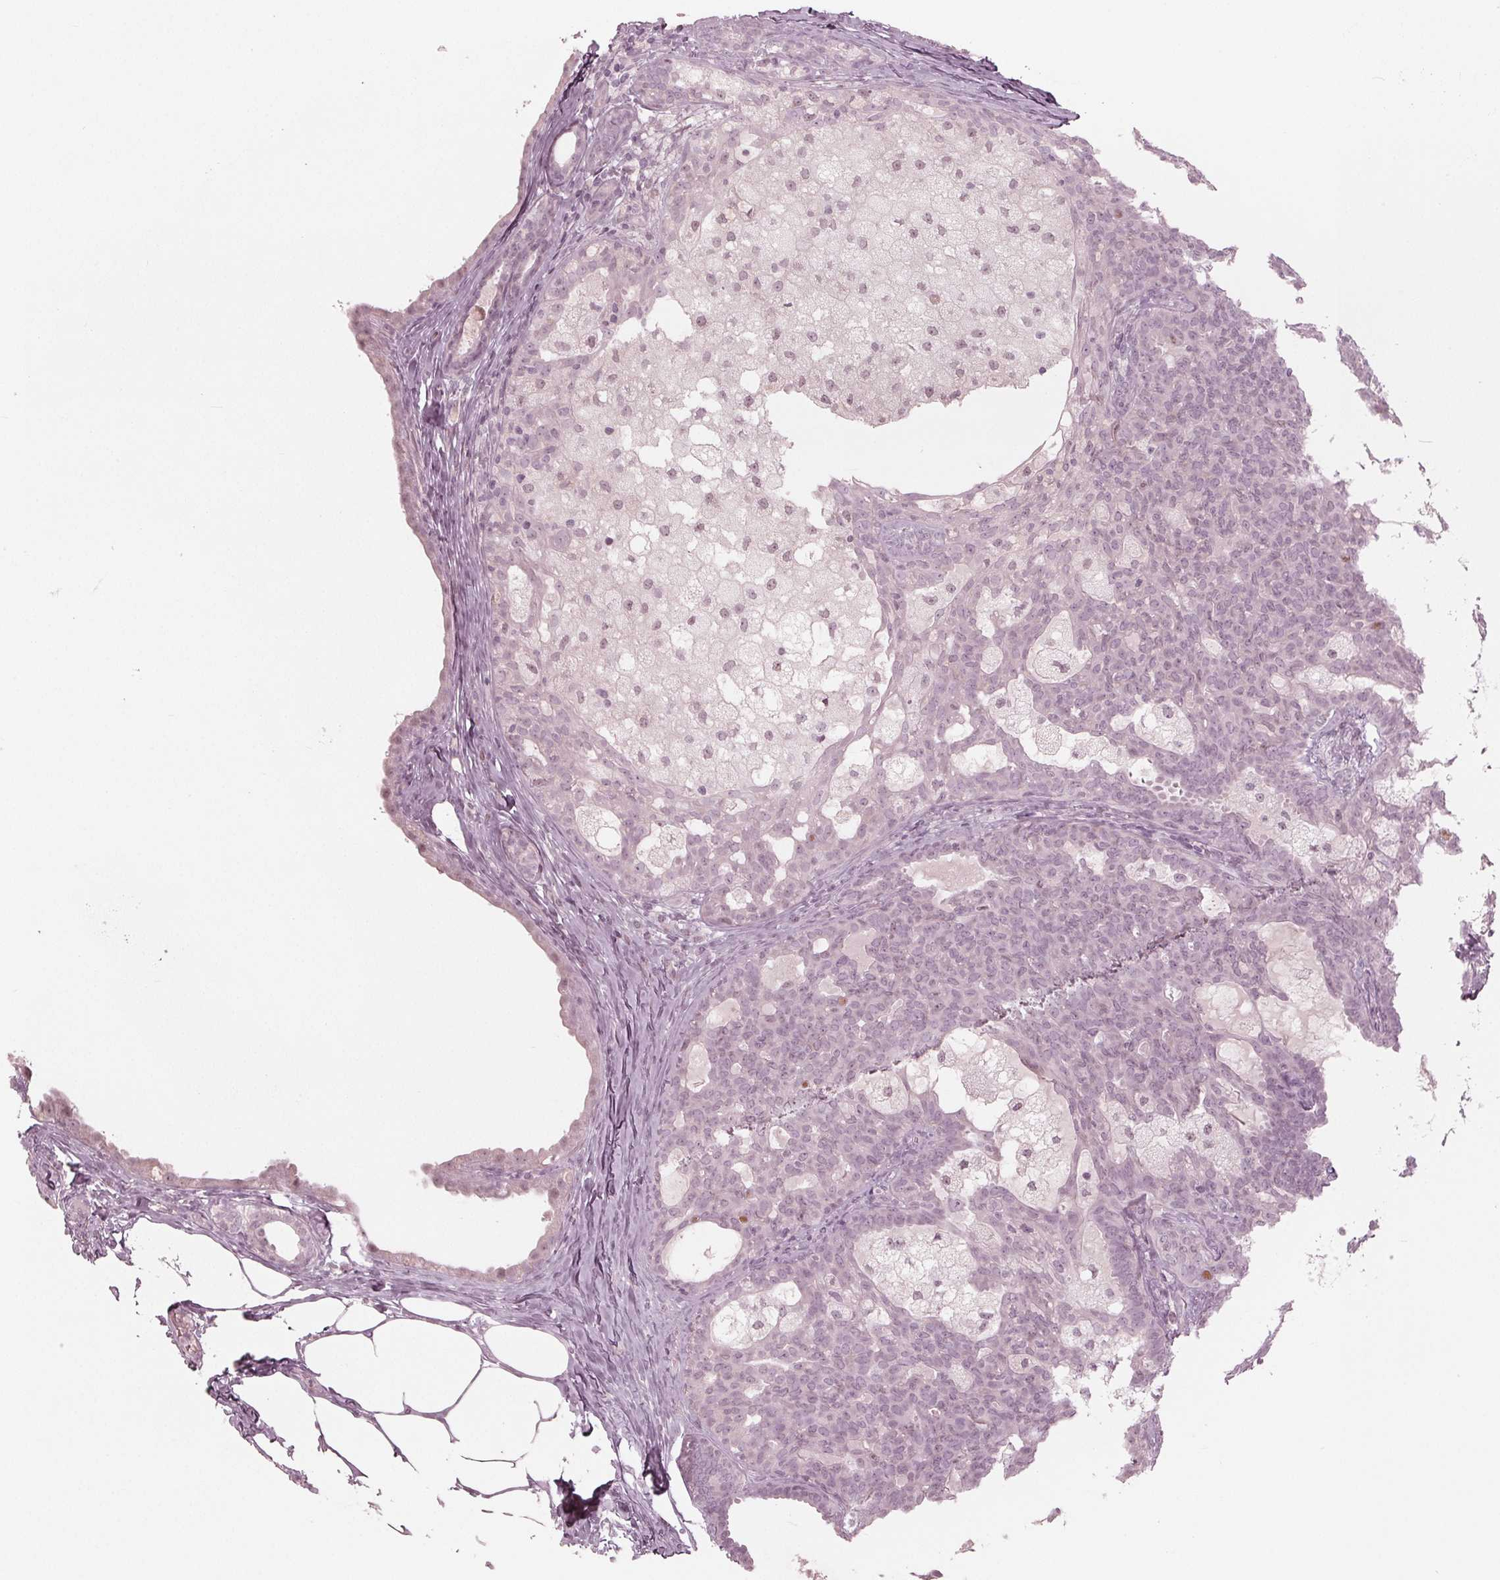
{"staining": {"intensity": "weak", "quantity": "<25%", "location": "nuclear"}, "tissue": "breast cancer", "cell_type": "Tumor cells", "image_type": "cancer", "snomed": [{"axis": "morphology", "description": "Duct carcinoma"}, {"axis": "topography", "description": "Breast"}], "caption": "A high-resolution image shows immunohistochemistry (IHC) staining of breast cancer, which displays no significant staining in tumor cells. The staining was performed using DAB (3,3'-diaminobenzidine) to visualize the protein expression in brown, while the nuclei were stained in blue with hematoxylin (Magnification: 20x).", "gene": "DNMT3L", "patient": {"sex": "female", "age": 59}}